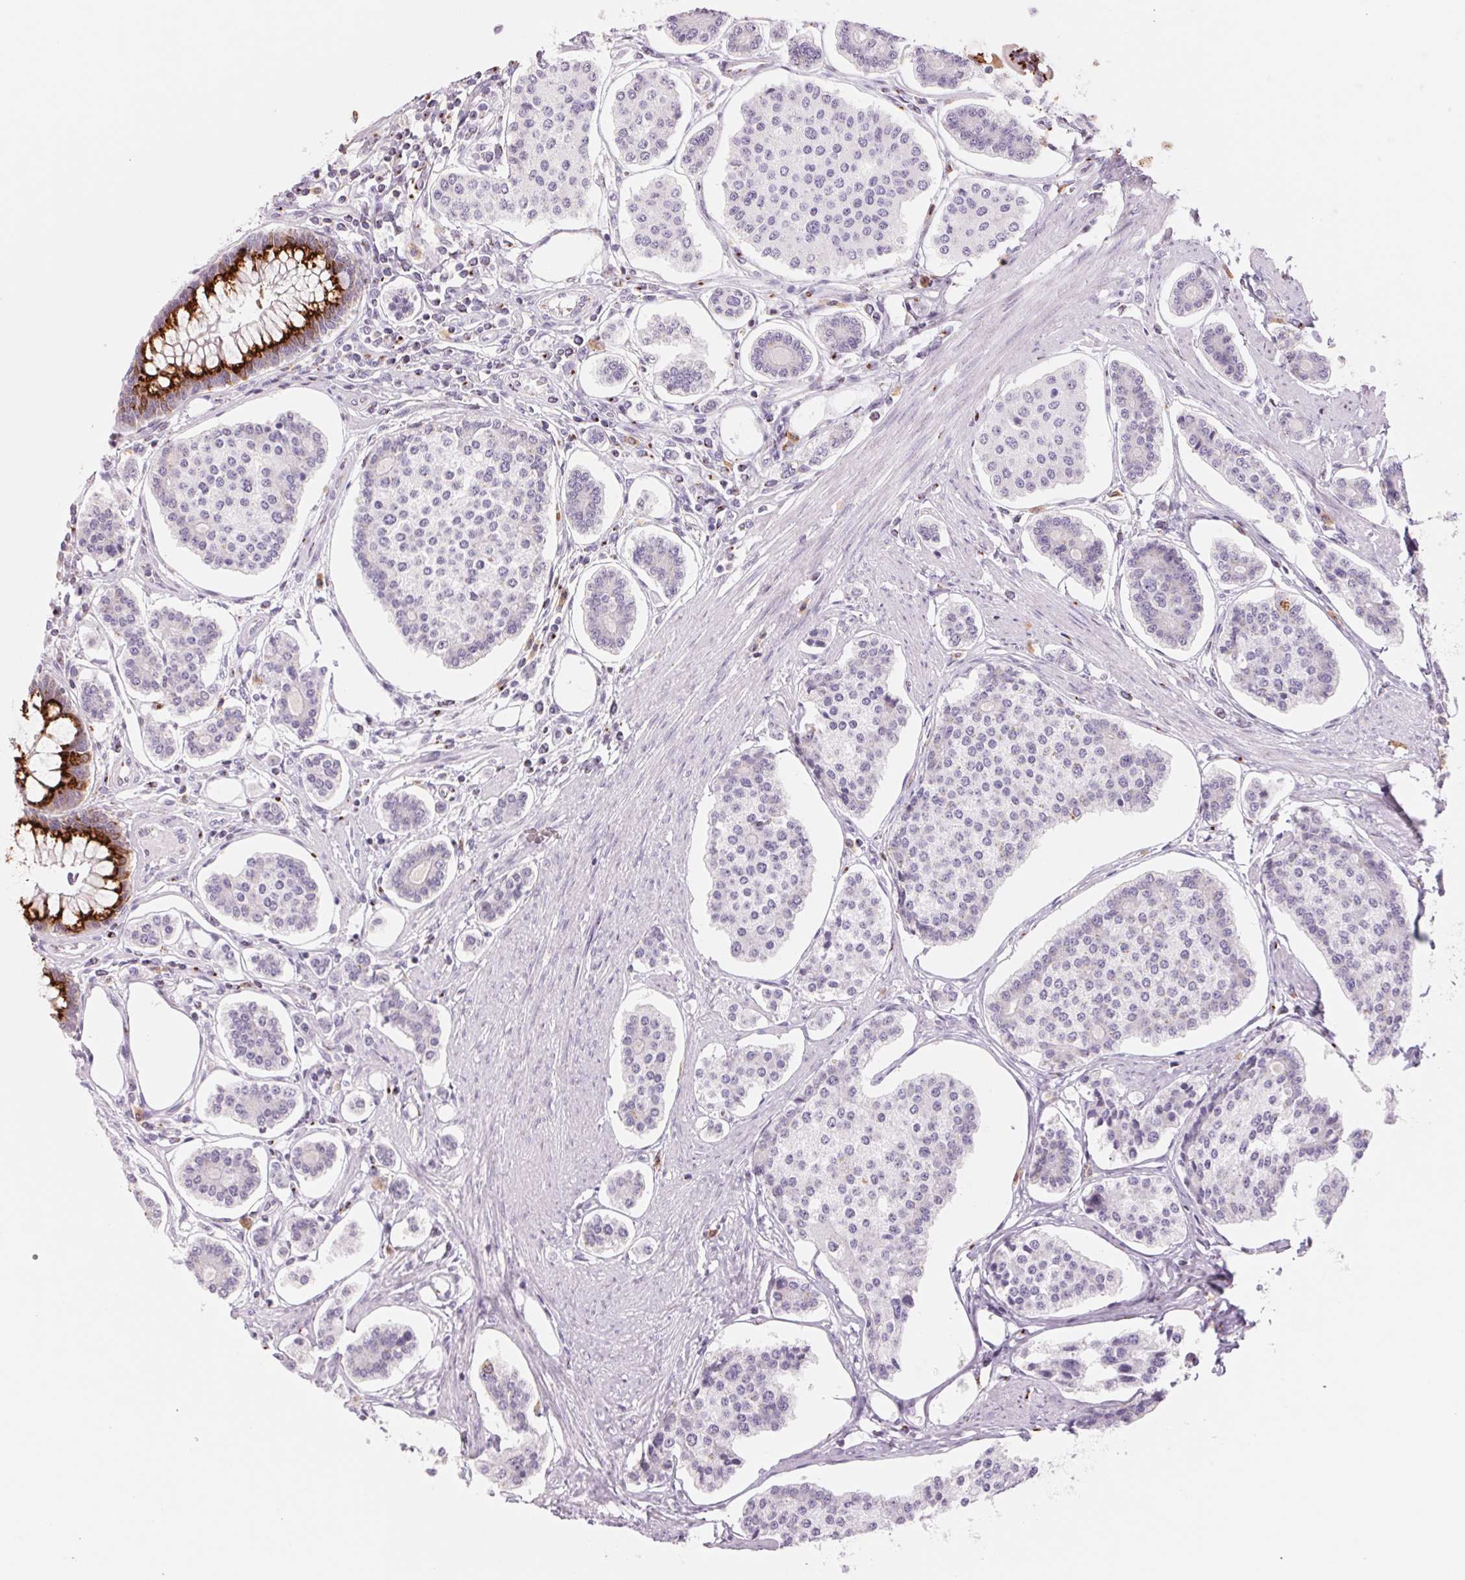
{"staining": {"intensity": "negative", "quantity": "none", "location": "none"}, "tissue": "carcinoid", "cell_type": "Tumor cells", "image_type": "cancer", "snomed": [{"axis": "morphology", "description": "Carcinoid, malignant, NOS"}, {"axis": "topography", "description": "Small intestine"}], "caption": "A histopathology image of human carcinoid is negative for staining in tumor cells. (Stains: DAB (3,3'-diaminobenzidine) immunohistochemistry with hematoxylin counter stain, Microscopy: brightfield microscopy at high magnification).", "gene": "GALNT7", "patient": {"sex": "female", "age": 65}}